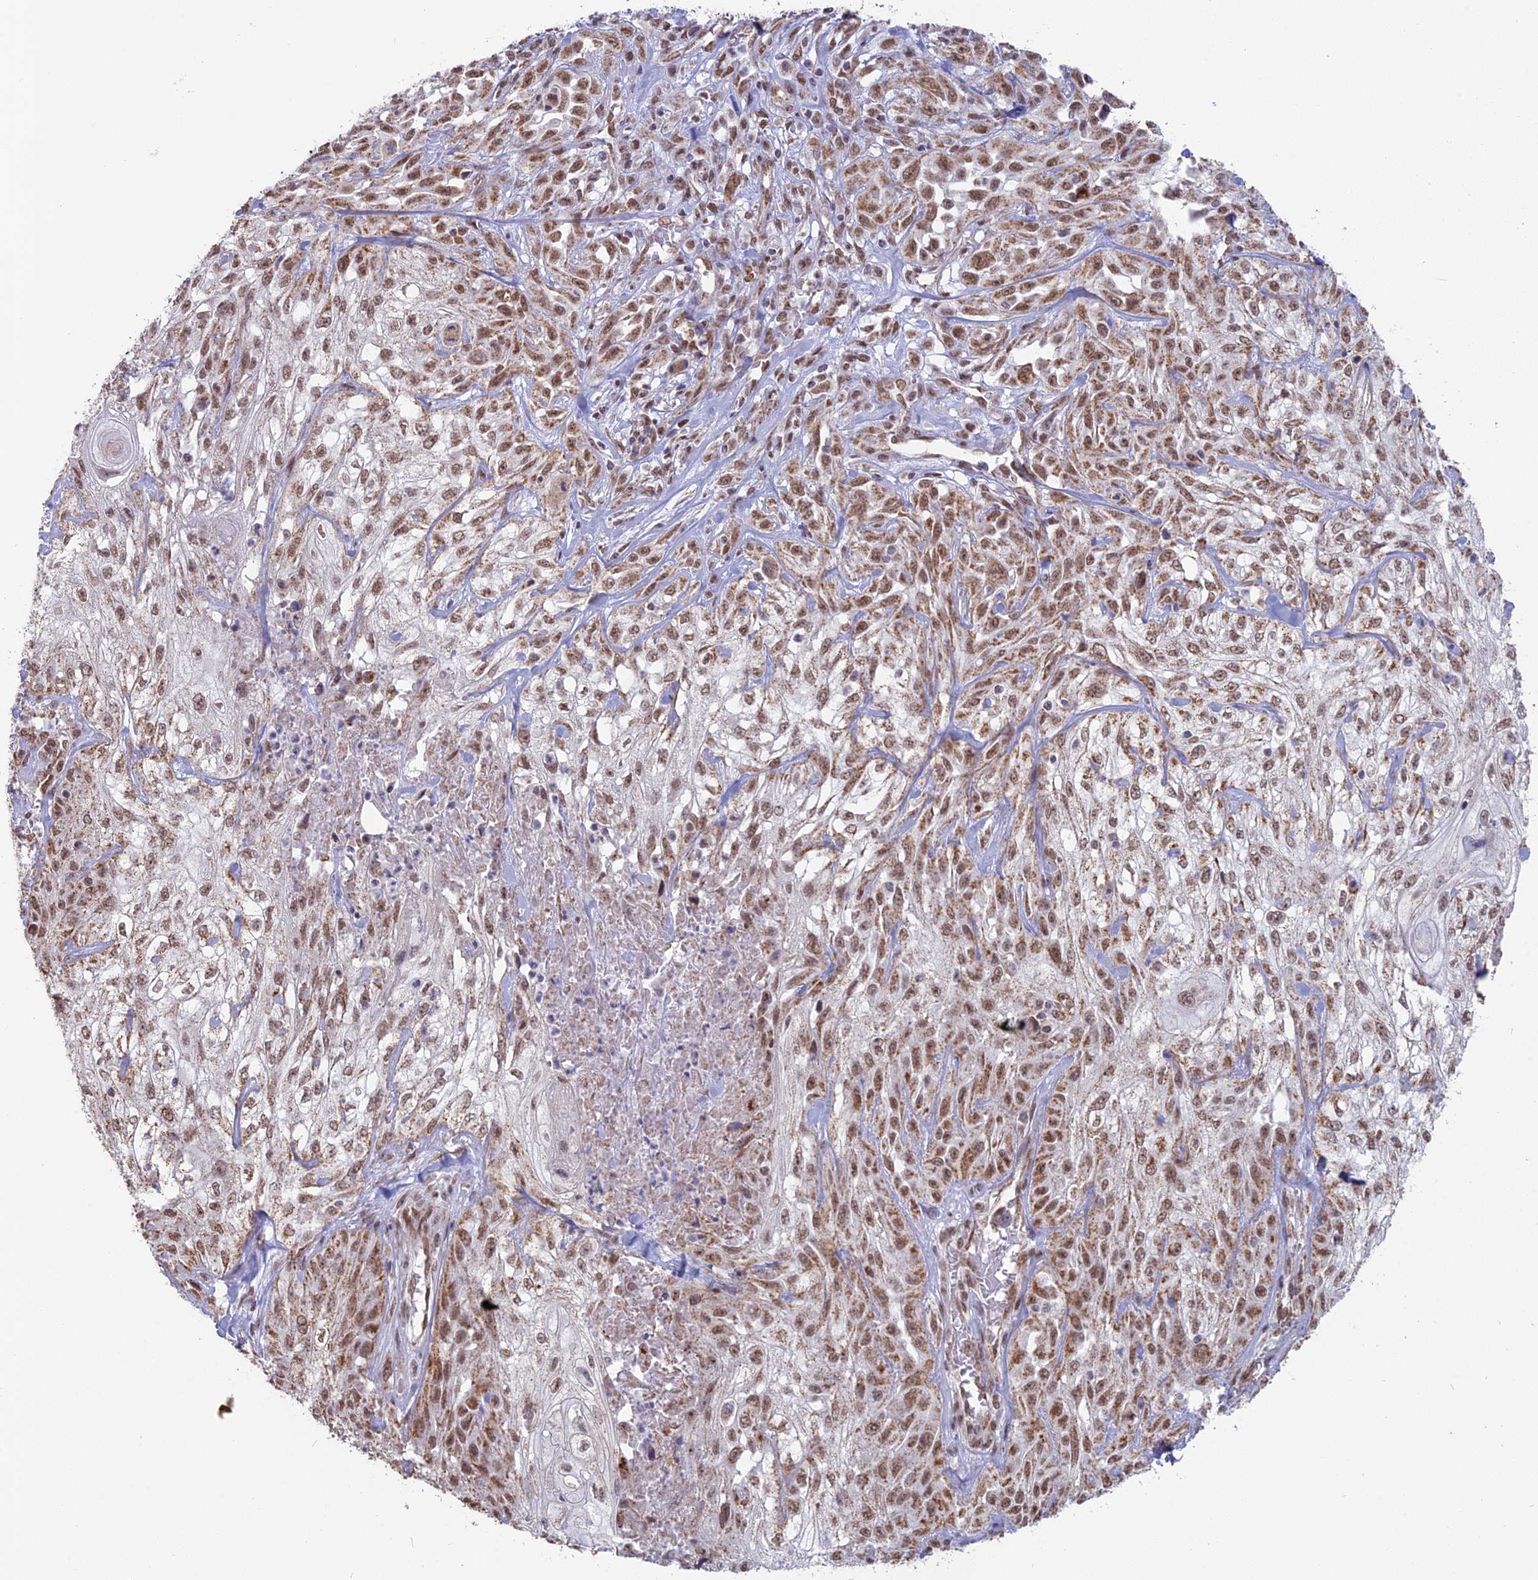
{"staining": {"intensity": "moderate", "quantity": ">75%", "location": "nuclear"}, "tissue": "skin cancer", "cell_type": "Tumor cells", "image_type": "cancer", "snomed": [{"axis": "morphology", "description": "Squamous cell carcinoma, NOS"}, {"axis": "morphology", "description": "Squamous cell carcinoma, metastatic, NOS"}, {"axis": "topography", "description": "Skin"}, {"axis": "topography", "description": "Lymph node"}], "caption": "High-power microscopy captured an IHC histopathology image of skin metastatic squamous cell carcinoma, revealing moderate nuclear staining in about >75% of tumor cells.", "gene": "ARHGAP40", "patient": {"sex": "male", "age": 75}}